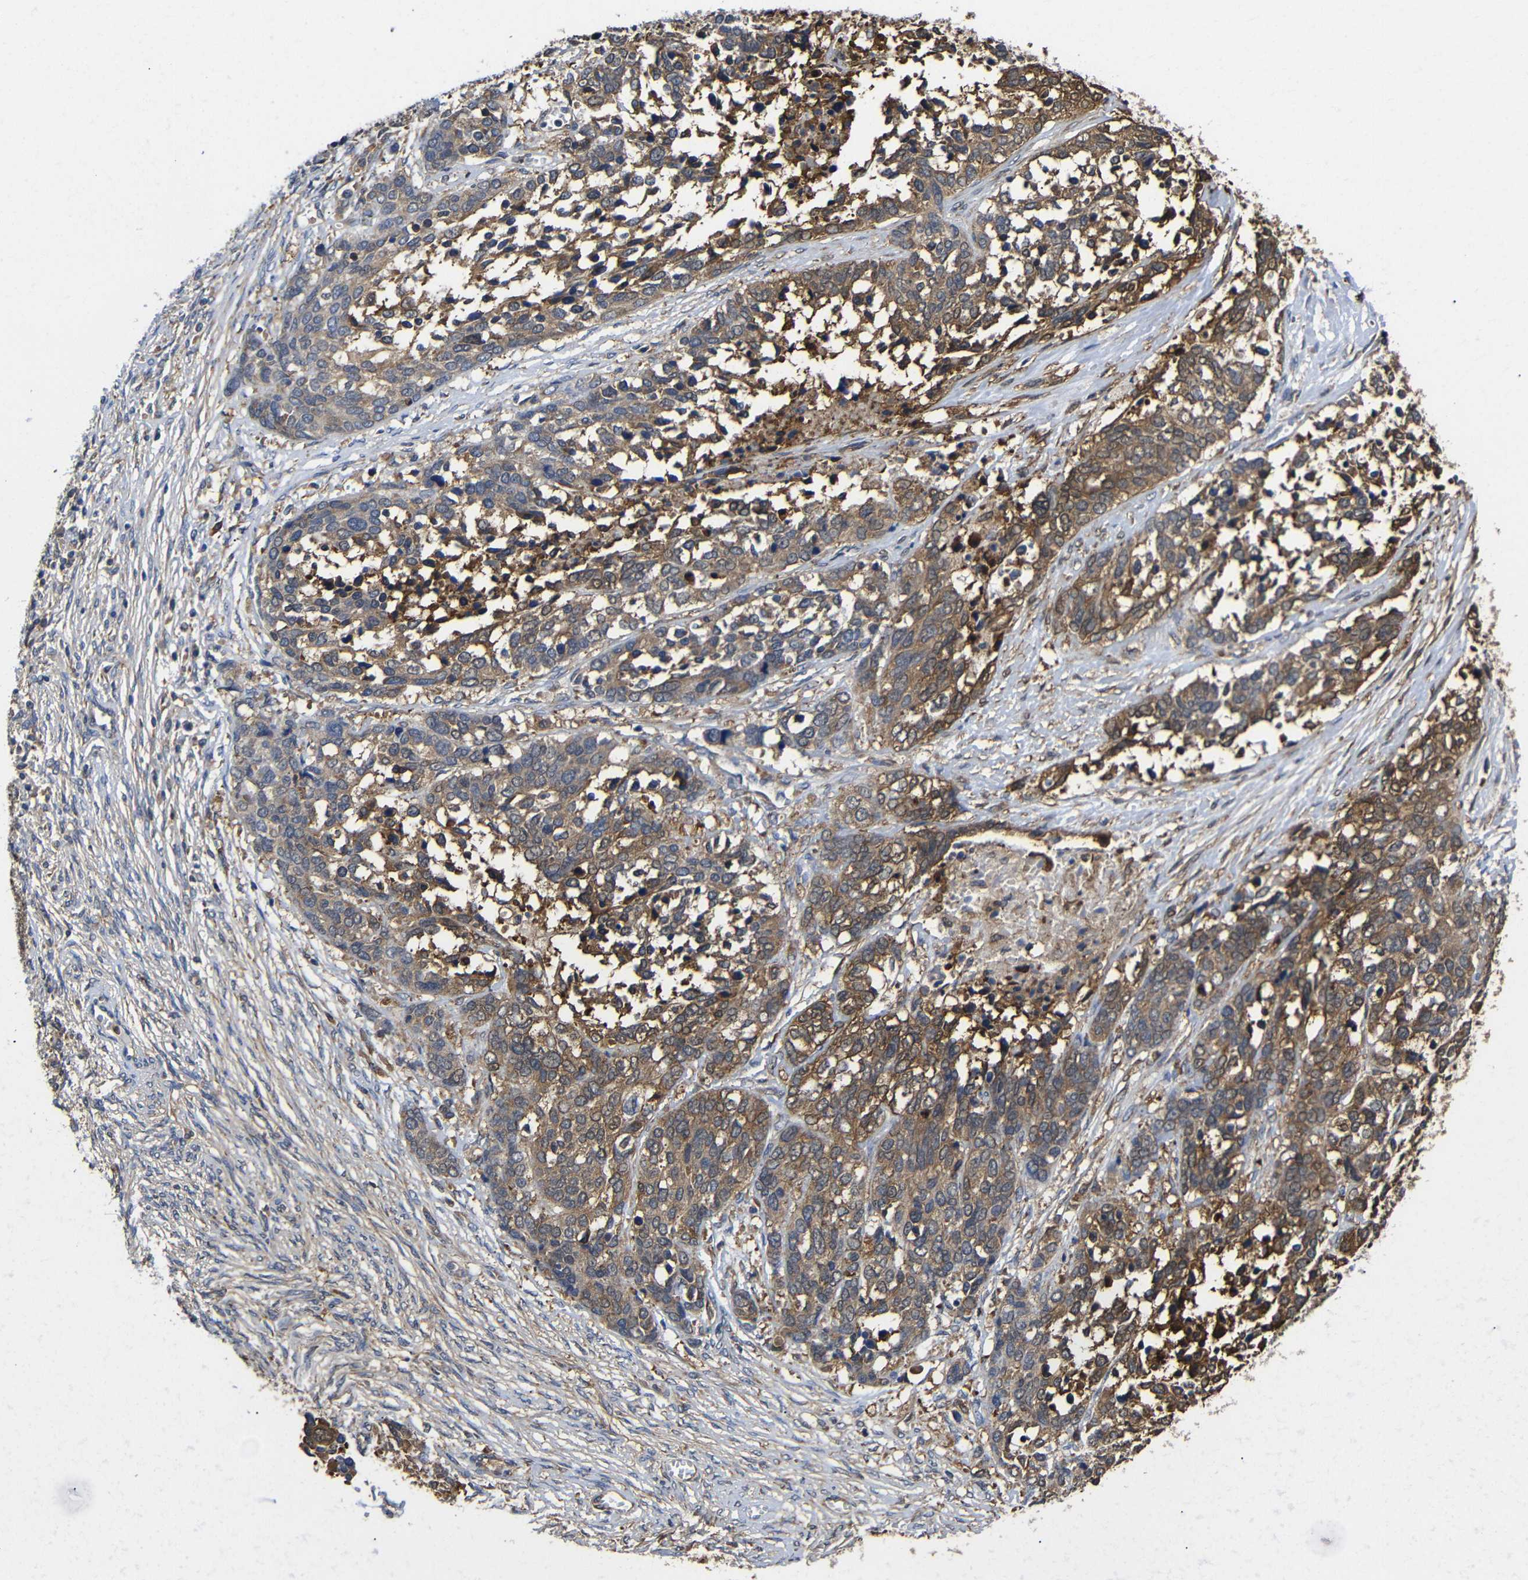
{"staining": {"intensity": "moderate", "quantity": ">75%", "location": "cytoplasmic/membranous"}, "tissue": "ovarian cancer", "cell_type": "Tumor cells", "image_type": "cancer", "snomed": [{"axis": "morphology", "description": "Cystadenocarcinoma, serous, NOS"}, {"axis": "topography", "description": "Ovary"}], "caption": "The immunohistochemical stain shows moderate cytoplasmic/membranous expression in tumor cells of ovarian cancer (serous cystadenocarcinoma) tissue.", "gene": "LRRCC1", "patient": {"sex": "female", "age": 44}}